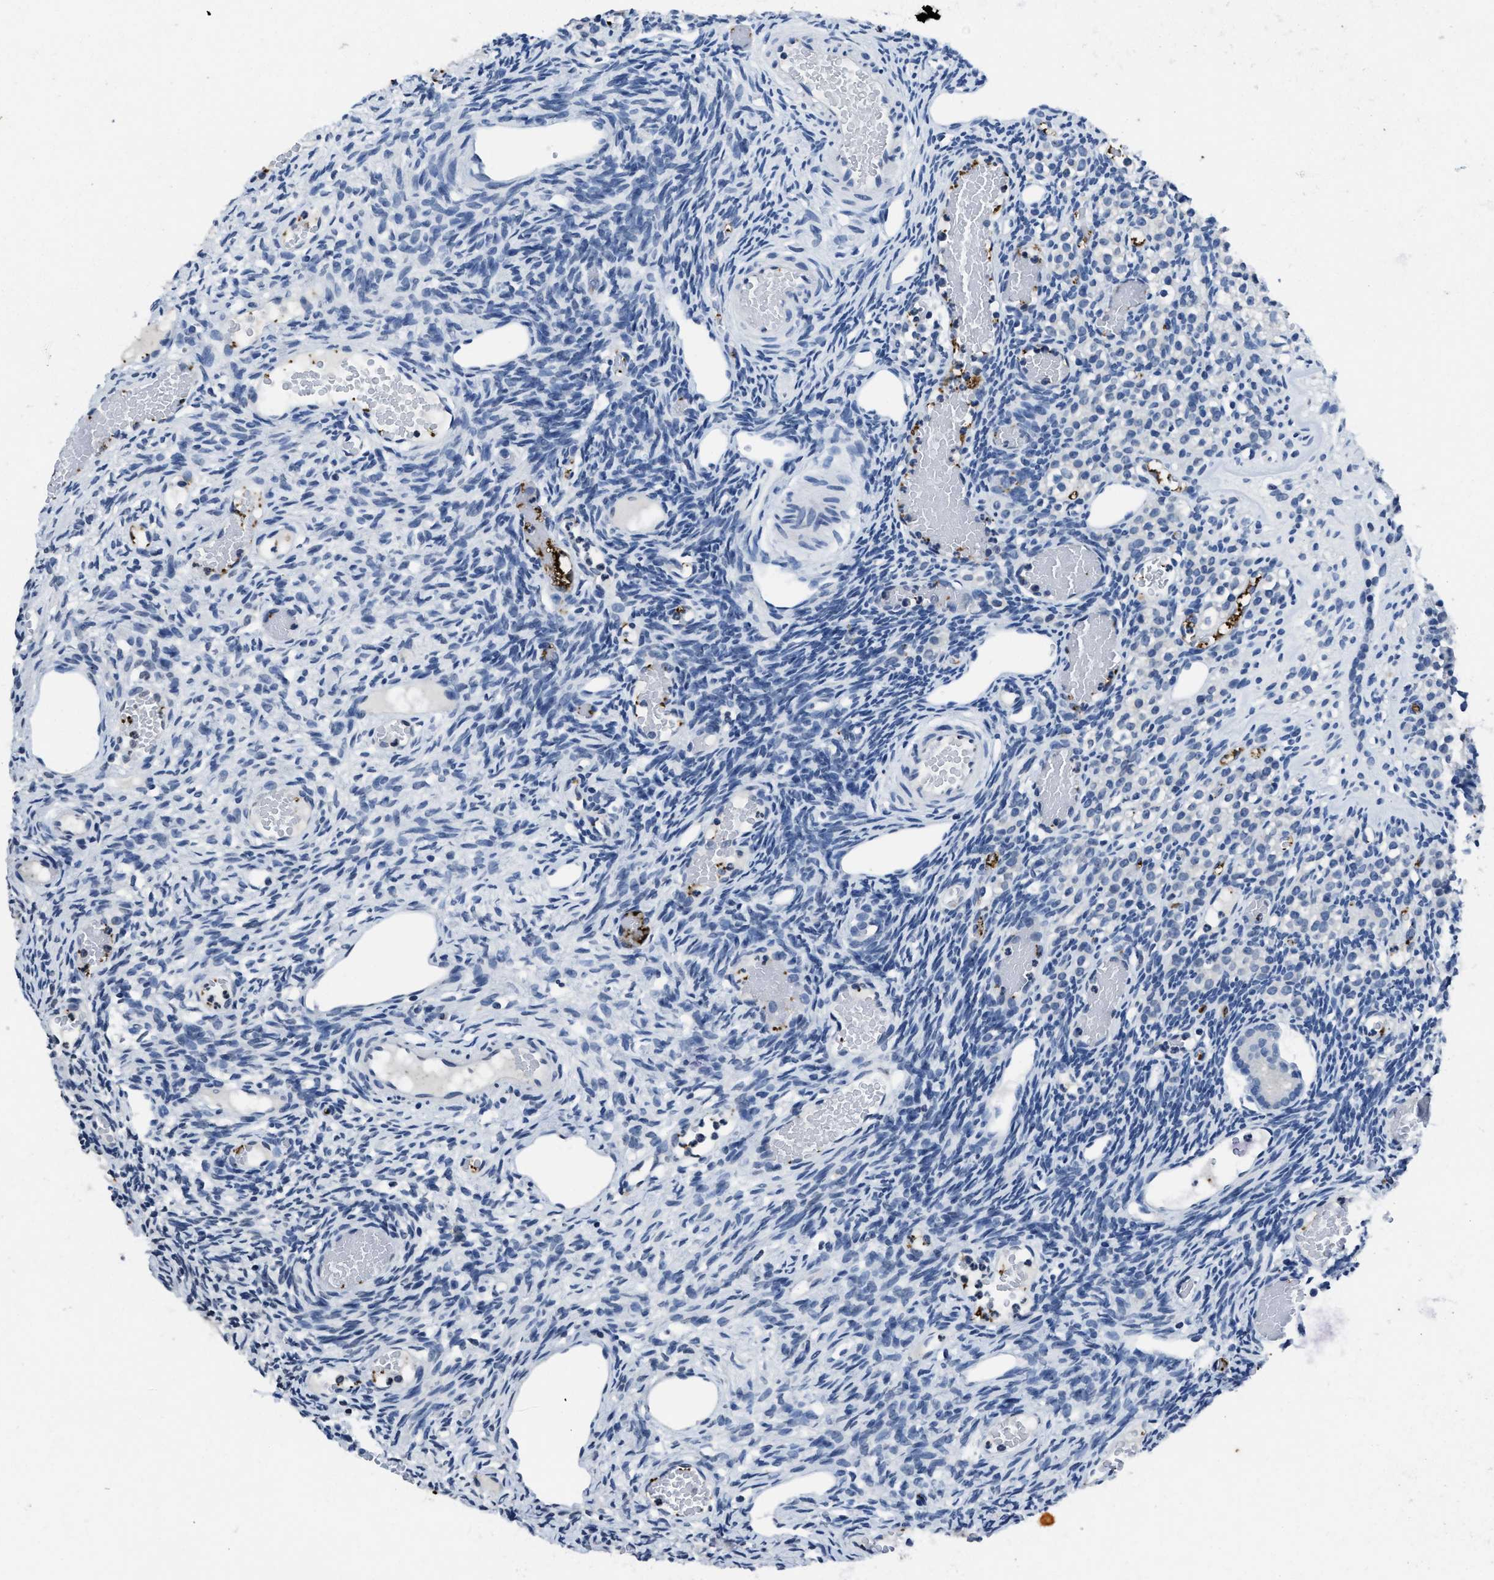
{"staining": {"intensity": "negative", "quantity": "none", "location": "none"}, "tissue": "ovary", "cell_type": "Ovarian stroma cells", "image_type": "normal", "snomed": [{"axis": "morphology", "description": "Normal tissue, NOS"}, {"axis": "topography", "description": "Ovary"}], "caption": "This histopathology image is of benign ovary stained with immunohistochemistry (IHC) to label a protein in brown with the nuclei are counter-stained blue. There is no expression in ovarian stroma cells. Brightfield microscopy of immunohistochemistry (IHC) stained with DAB (3,3'-diaminobenzidine) (brown) and hematoxylin (blue), captured at high magnification.", "gene": "ITGA2B", "patient": {"sex": "female", "age": 33}}